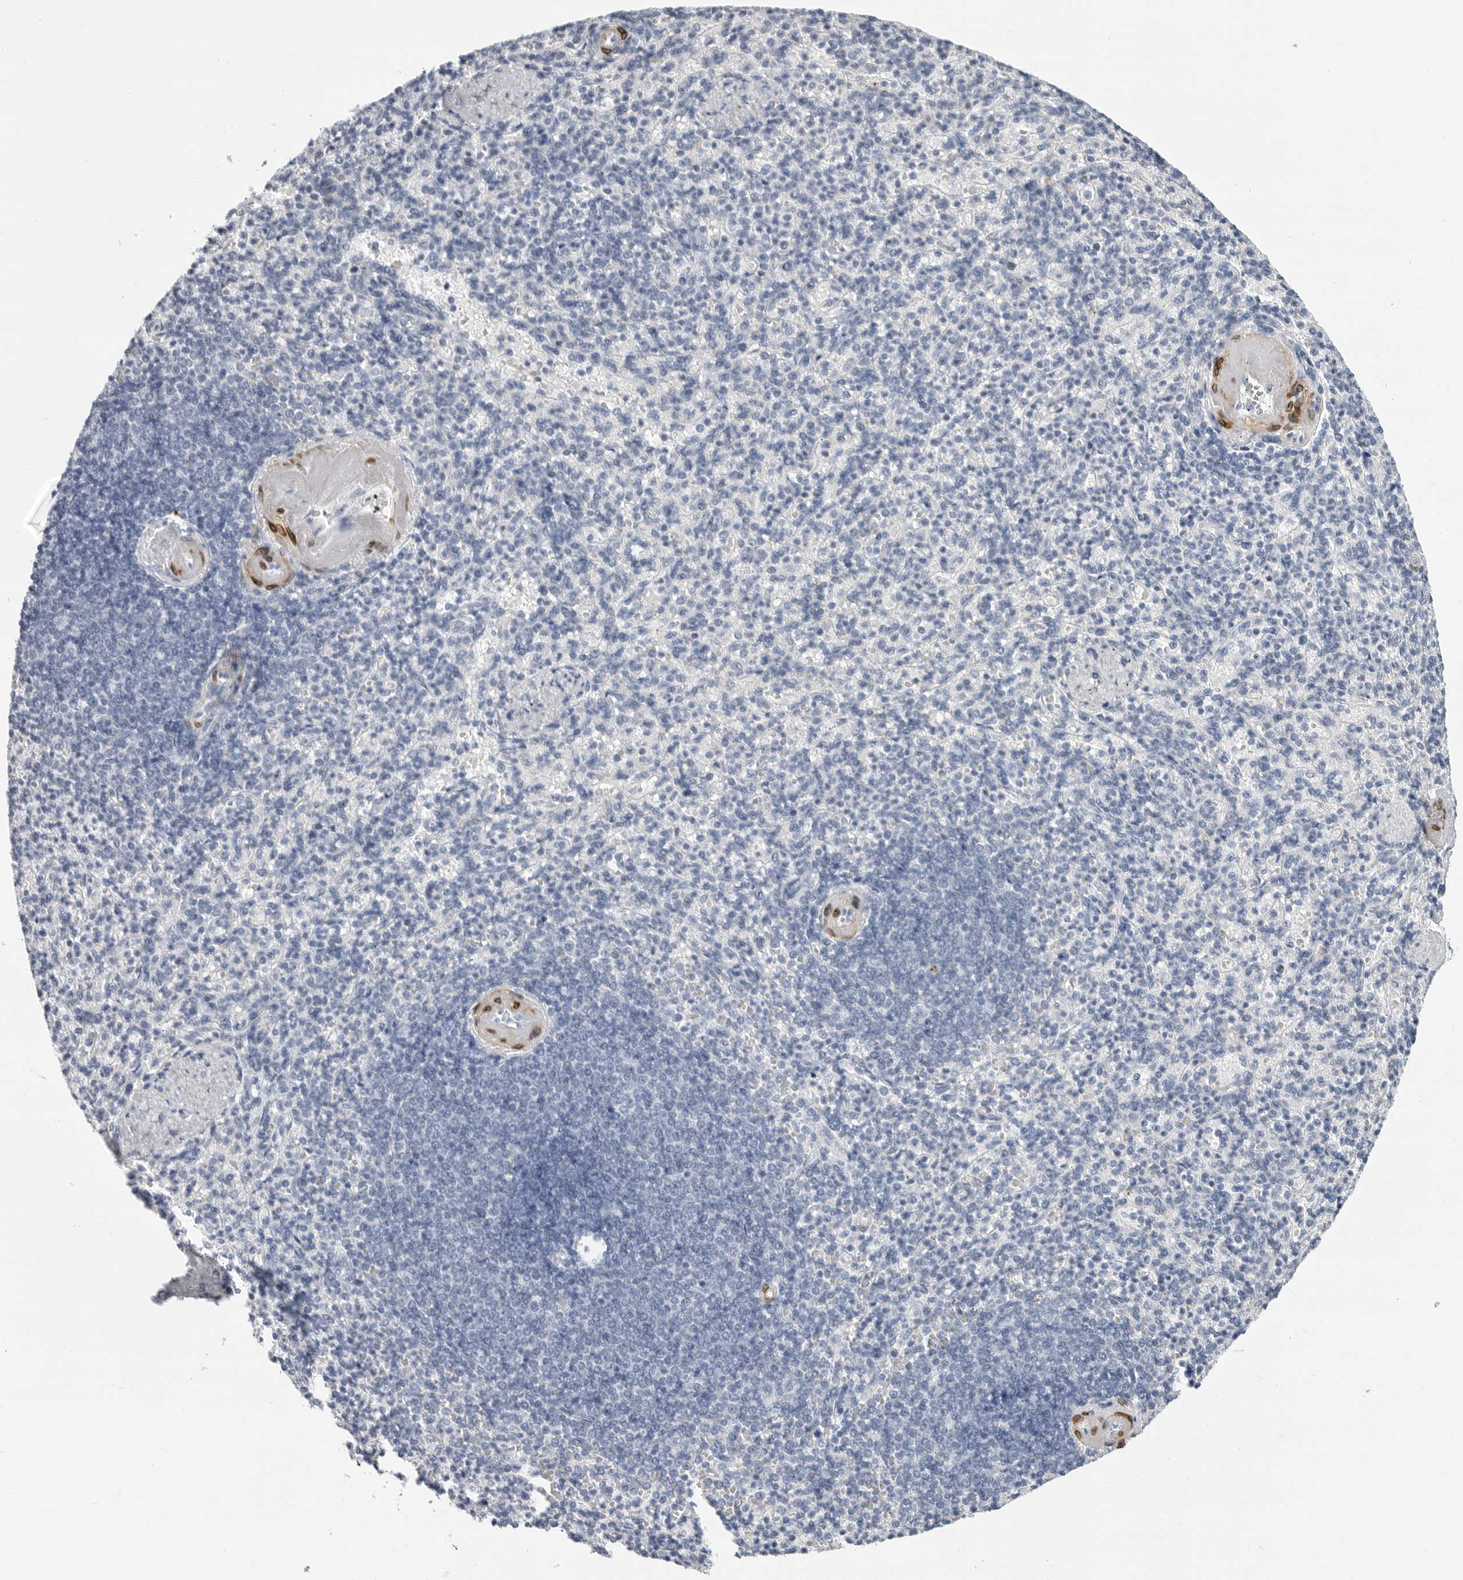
{"staining": {"intensity": "negative", "quantity": "none", "location": "none"}, "tissue": "spleen", "cell_type": "Cells in red pulp", "image_type": "normal", "snomed": [{"axis": "morphology", "description": "Normal tissue, NOS"}, {"axis": "topography", "description": "Spleen"}], "caption": "A high-resolution histopathology image shows immunohistochemistry (IHC) staining of unremarkable spleen, which demonstrates no significant positivity in cells in red pulp. (Immunohistochemistry, brightfield microscopy, high magnification).", "gene": "PLN", "patient": {"sex": "female", "age": 74}}